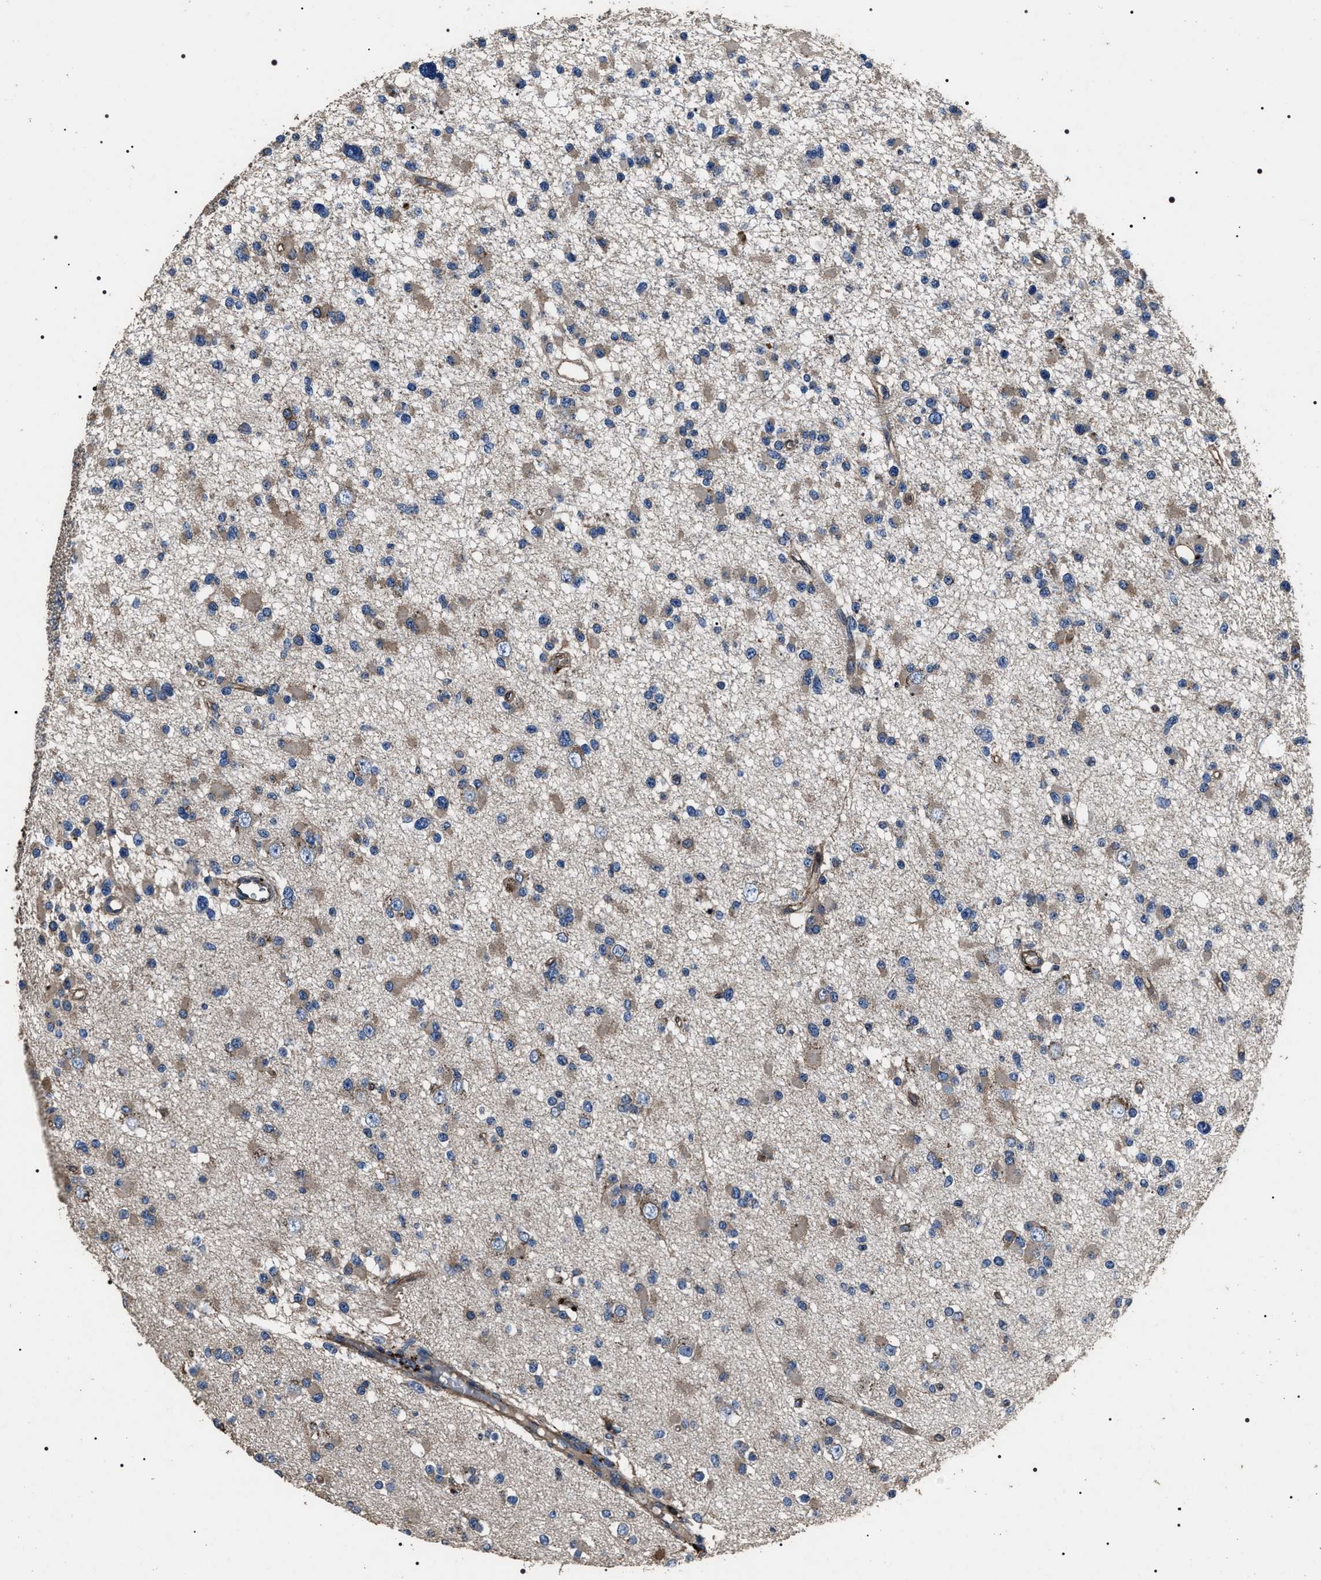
{"staining": {"intensity": "moderate", "quantity": "25%-75%", "location": "cytoplasmic/membranous"}, "tissue": "glioma", "cell_type": "Tumor cells", "image_type": "cancer", "snomed": [{"axis": "morphology", "description": "Glioma, malignant, Low grade"}, {"axis": "topography", "description": "Brain"}], "caption": "DAB (3,3'-diaminobenzidine) immunohistochemical staining of human malignant glioma (low-grade) displays moderate cytoplasmic/membranous protein expression in about 25%-75% of tumor cells. (DAB = brown stain, brightfield microscopy at high magnification).", "gene": "HSCB", "patient": {"sex": "female", "age": 22}}